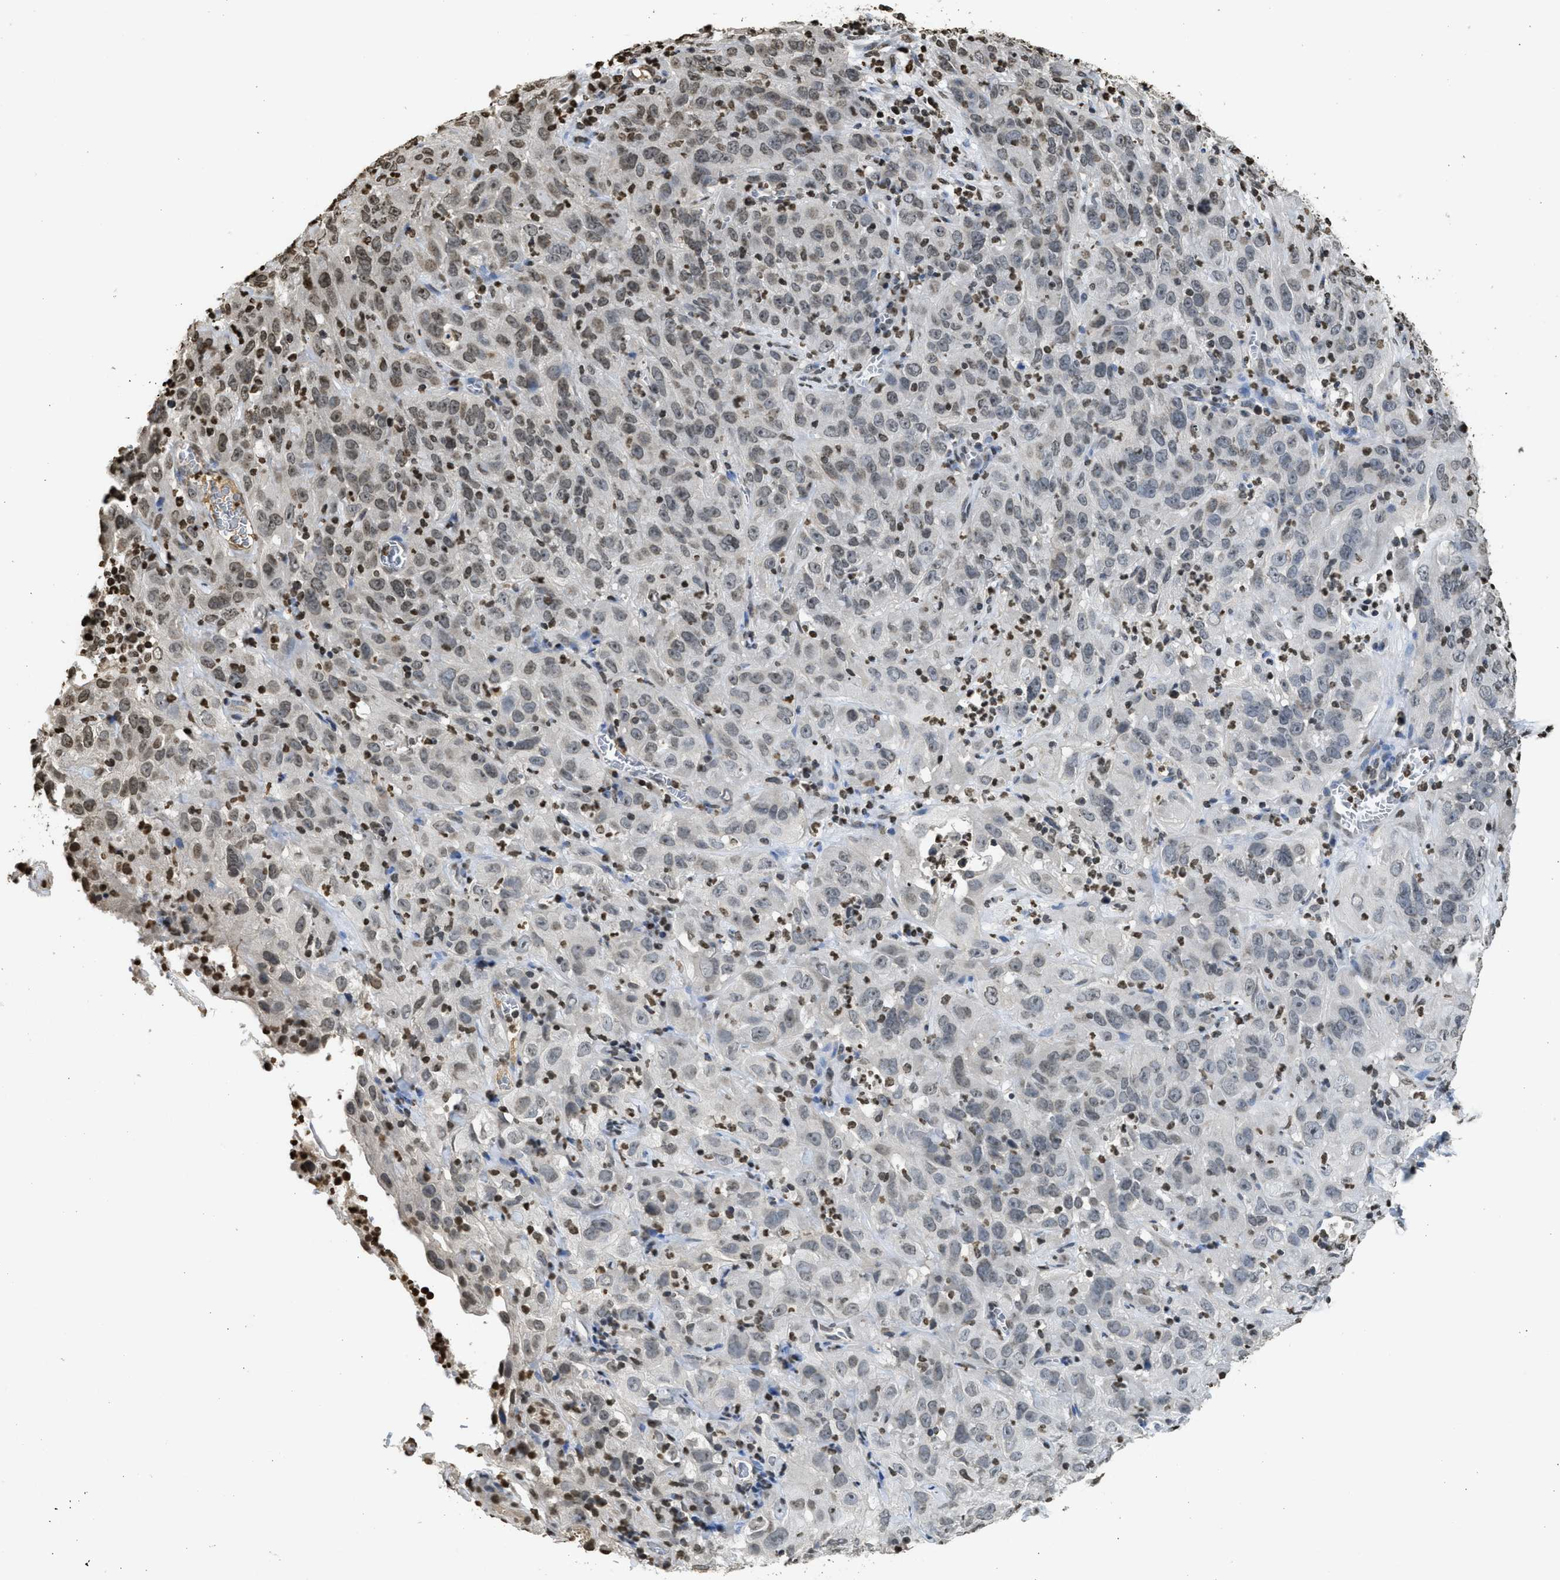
{"staining": {"intensity": "weak", "quantity": "25%-75%", "location": "nuclear"}, "tissue": "cervical cancer", "cell_type": "Tumor cells", "image_type": "cancer", "snomed": [{"axis": "morphology", "description": "Squamous cell carcinoma, NOS"}, {"axis": "topography", "description": "Cervix"}], "caption": "Cervical cancer stained for a protein displays weak nuclear positivity in tumor cells. (IHC, brightfield microscopy, high magnification).", "gene": "RRAGC", "patient": {"sex": "female", "age": 32}}